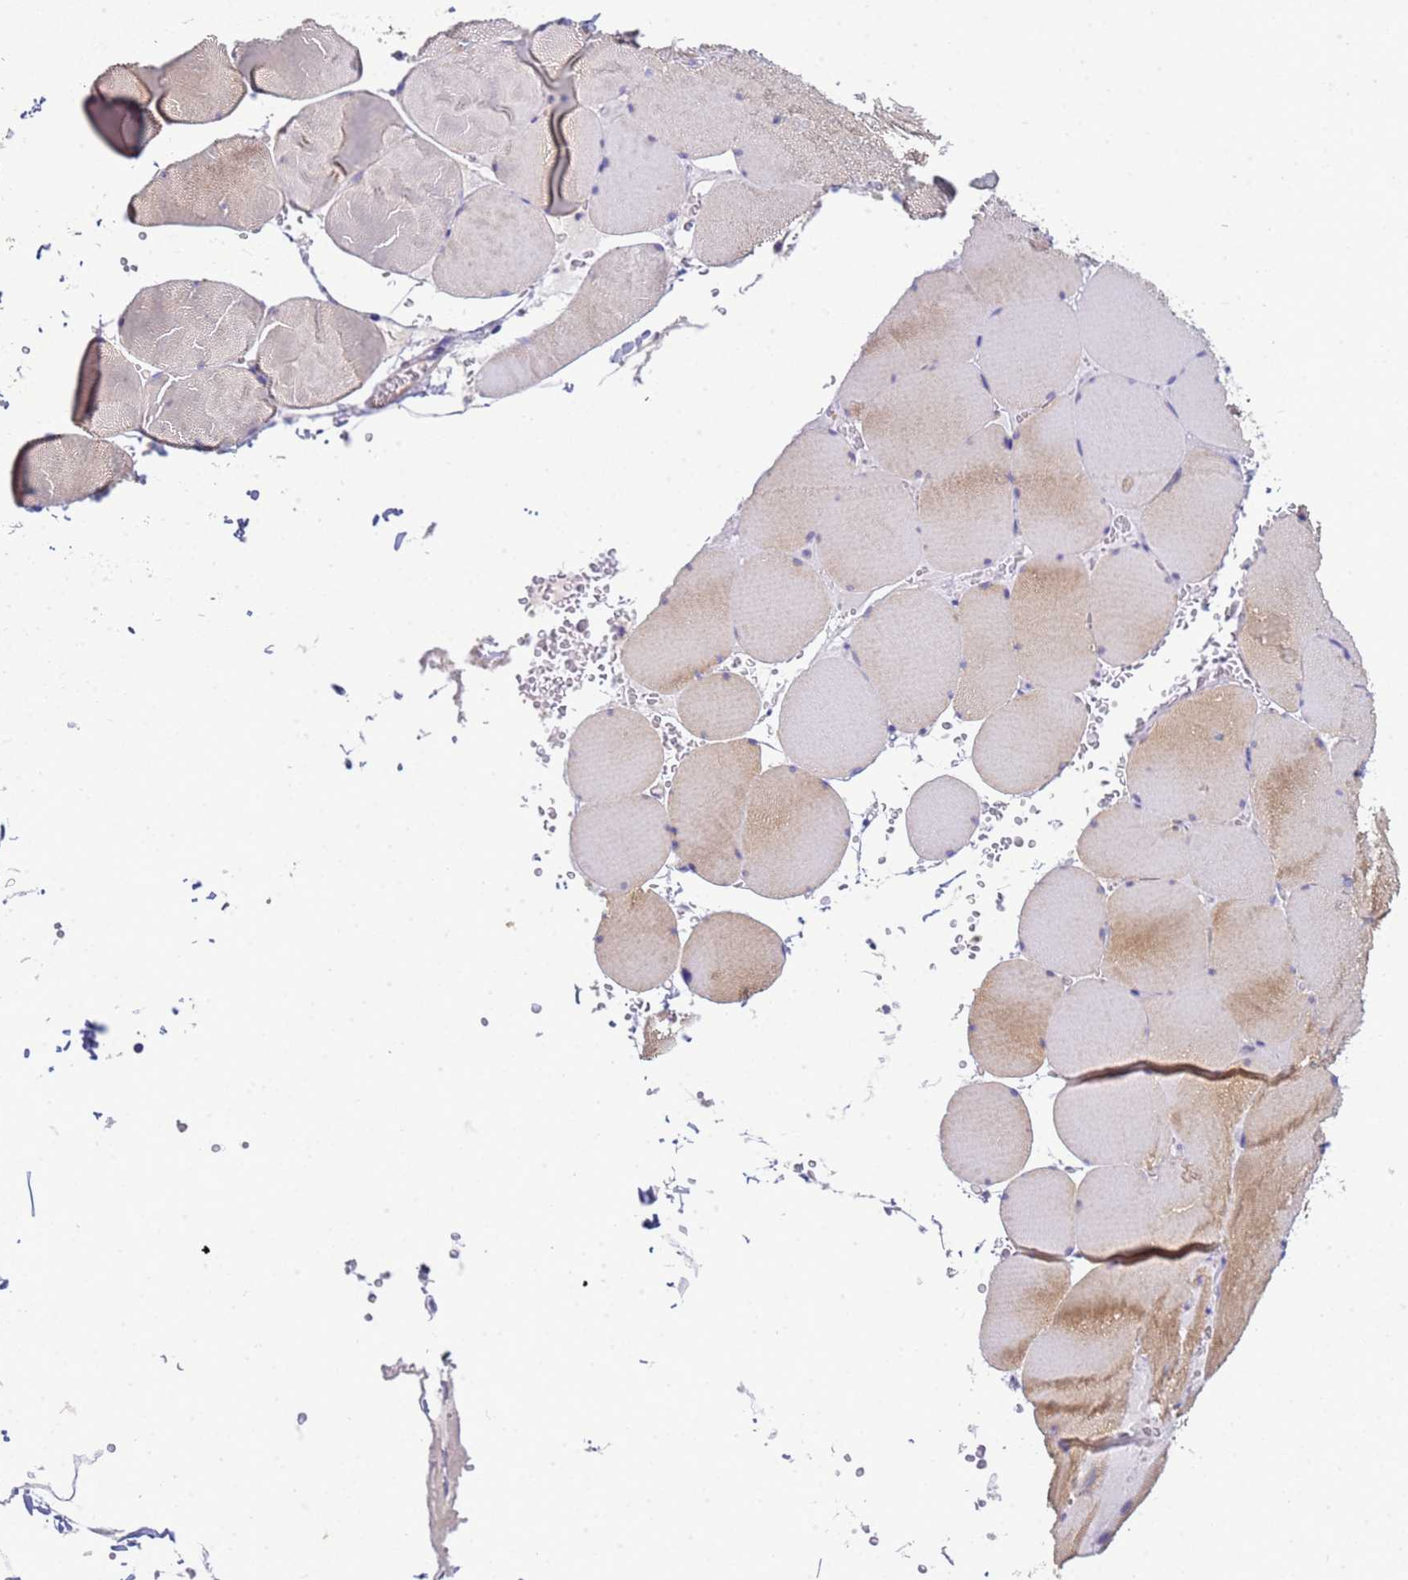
{"staining": {"intensity": "weak", "quantity": "25%-75%", "location": "cytoplasmic/membranous"}, "tissue": "skeletal muscle", "cell_type": "Myocytes", "image_type": "normal", "snomed": [{"axis": "morphology", "description": "Normal tissue, NOS"}, {"axis": "topography", "description": "Skeletal muscle"}, {"axis": "topography", "description": "Head-Neck"}], "caption": "Immunohistochemistry histopathology image of unremarkable skeletal muscle: human skeletal muscle stained using IHC exhibits low levels of weak protein expression localized specifically in the cytoplasmic/membranous of myocytes, appearing as a cytoplasmic/membranous brown color.", "gene": "KLHL13", "patient": {"sex": "male", "age": 66}}